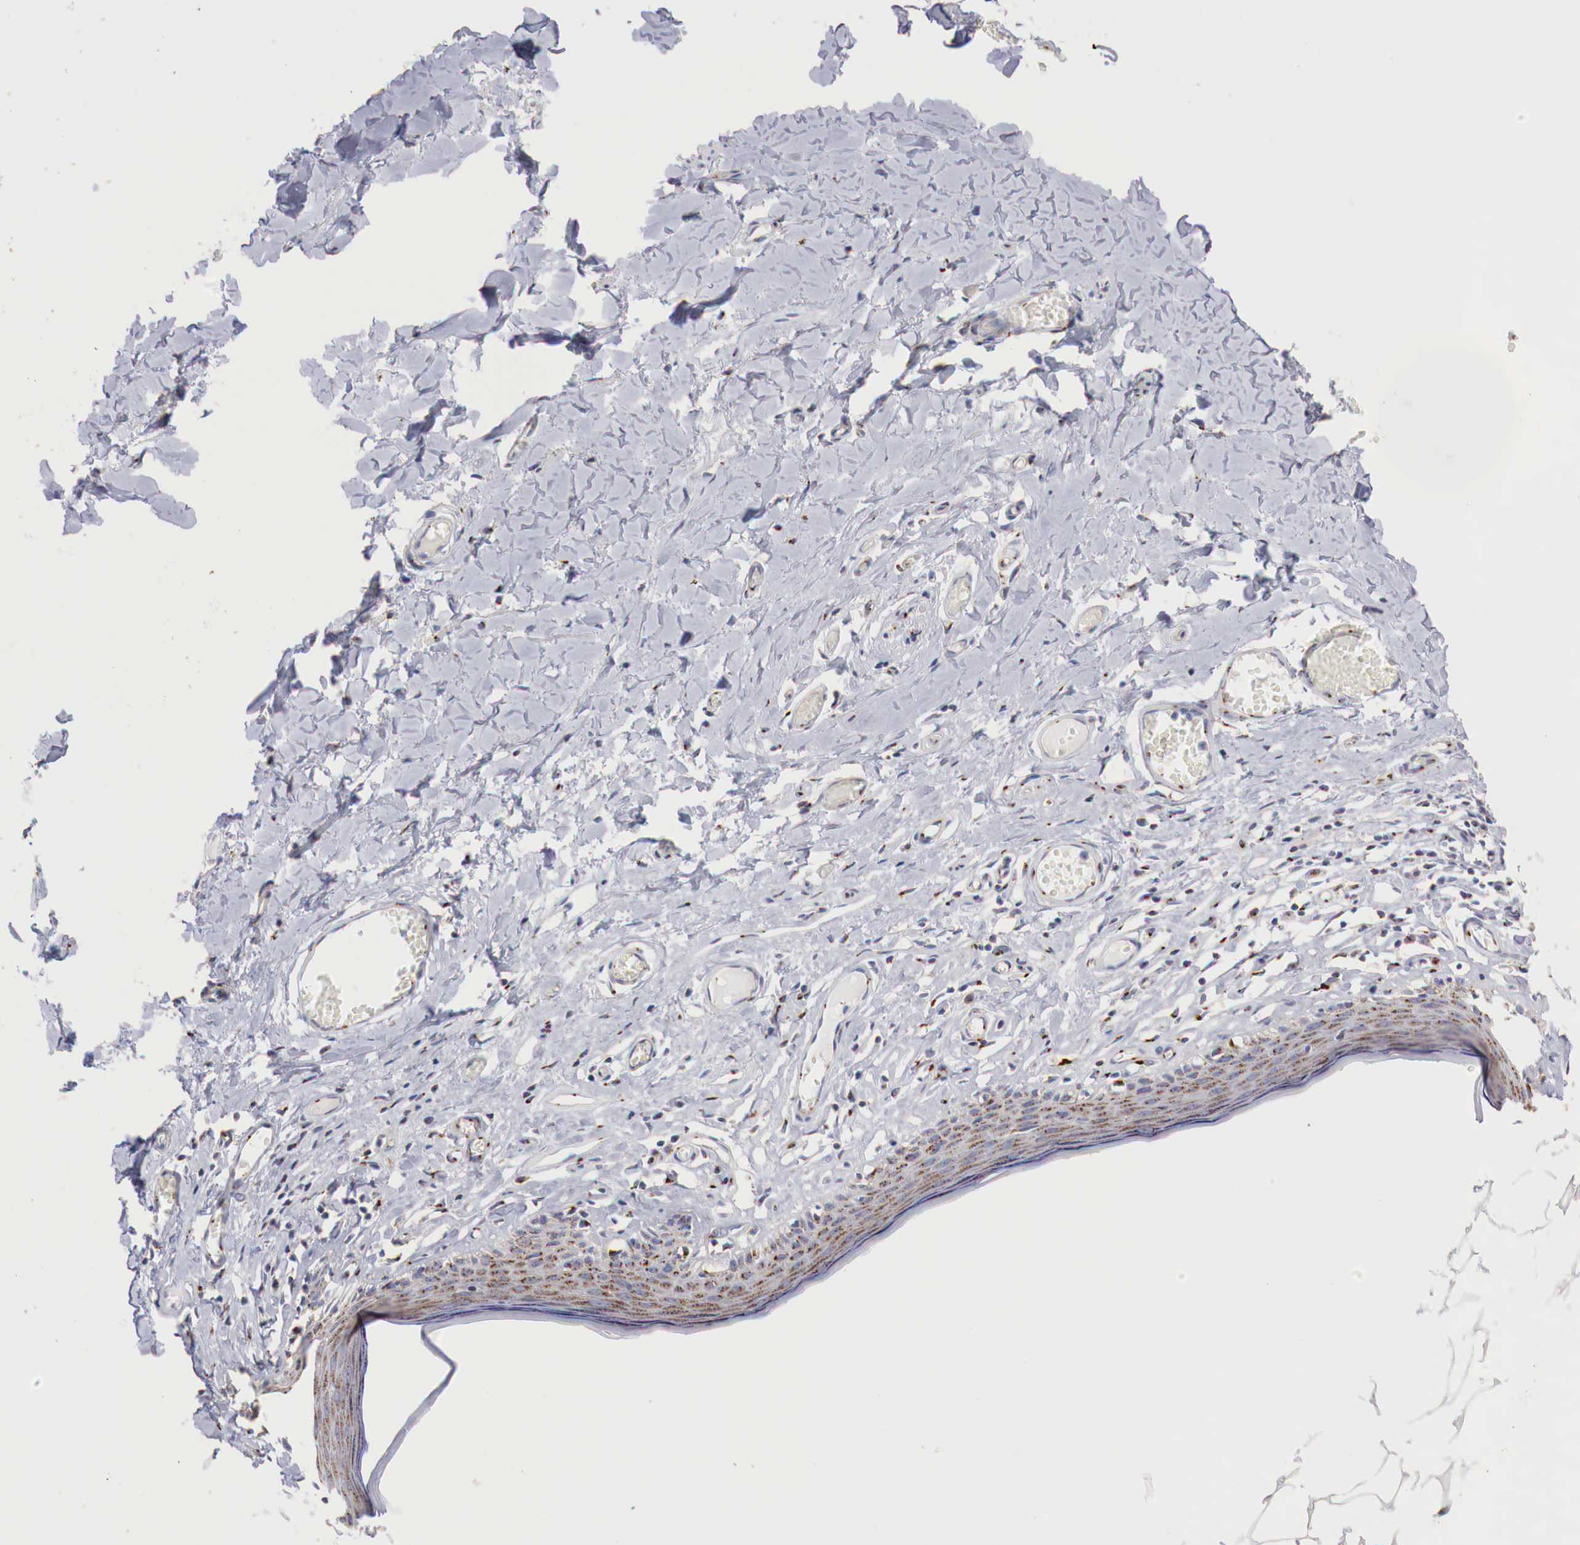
{"staining": {"intensity": "moderate", "quantity": ">75%", "location": "cytoplasmic/membranous"}, "tissue": "skin", "cell_type": "Epidermal cells", "image_type": "normal", "snomed": [{"axis": "morphology", "description": "Normal tissue, NOS"}, {"axis": "topography", "description": "Vascular tissue"}, {"axis": "topography", "description": "Vulva"}, {"axis": "topography", "description": "Peripheral nerve tissue"}], "caption": "IHC histopathology image of unremarkable skin: human skin stained using immunohistochemistry (IHC) shows medium levels of moderate protein expression localized specifically in the cytoplasmic/membranous of epidermal cells, appearing as a cytoplasmic/membranous brown color.", "gene": "SYAP1", "patient": {"sex": "female", "age": 86}}